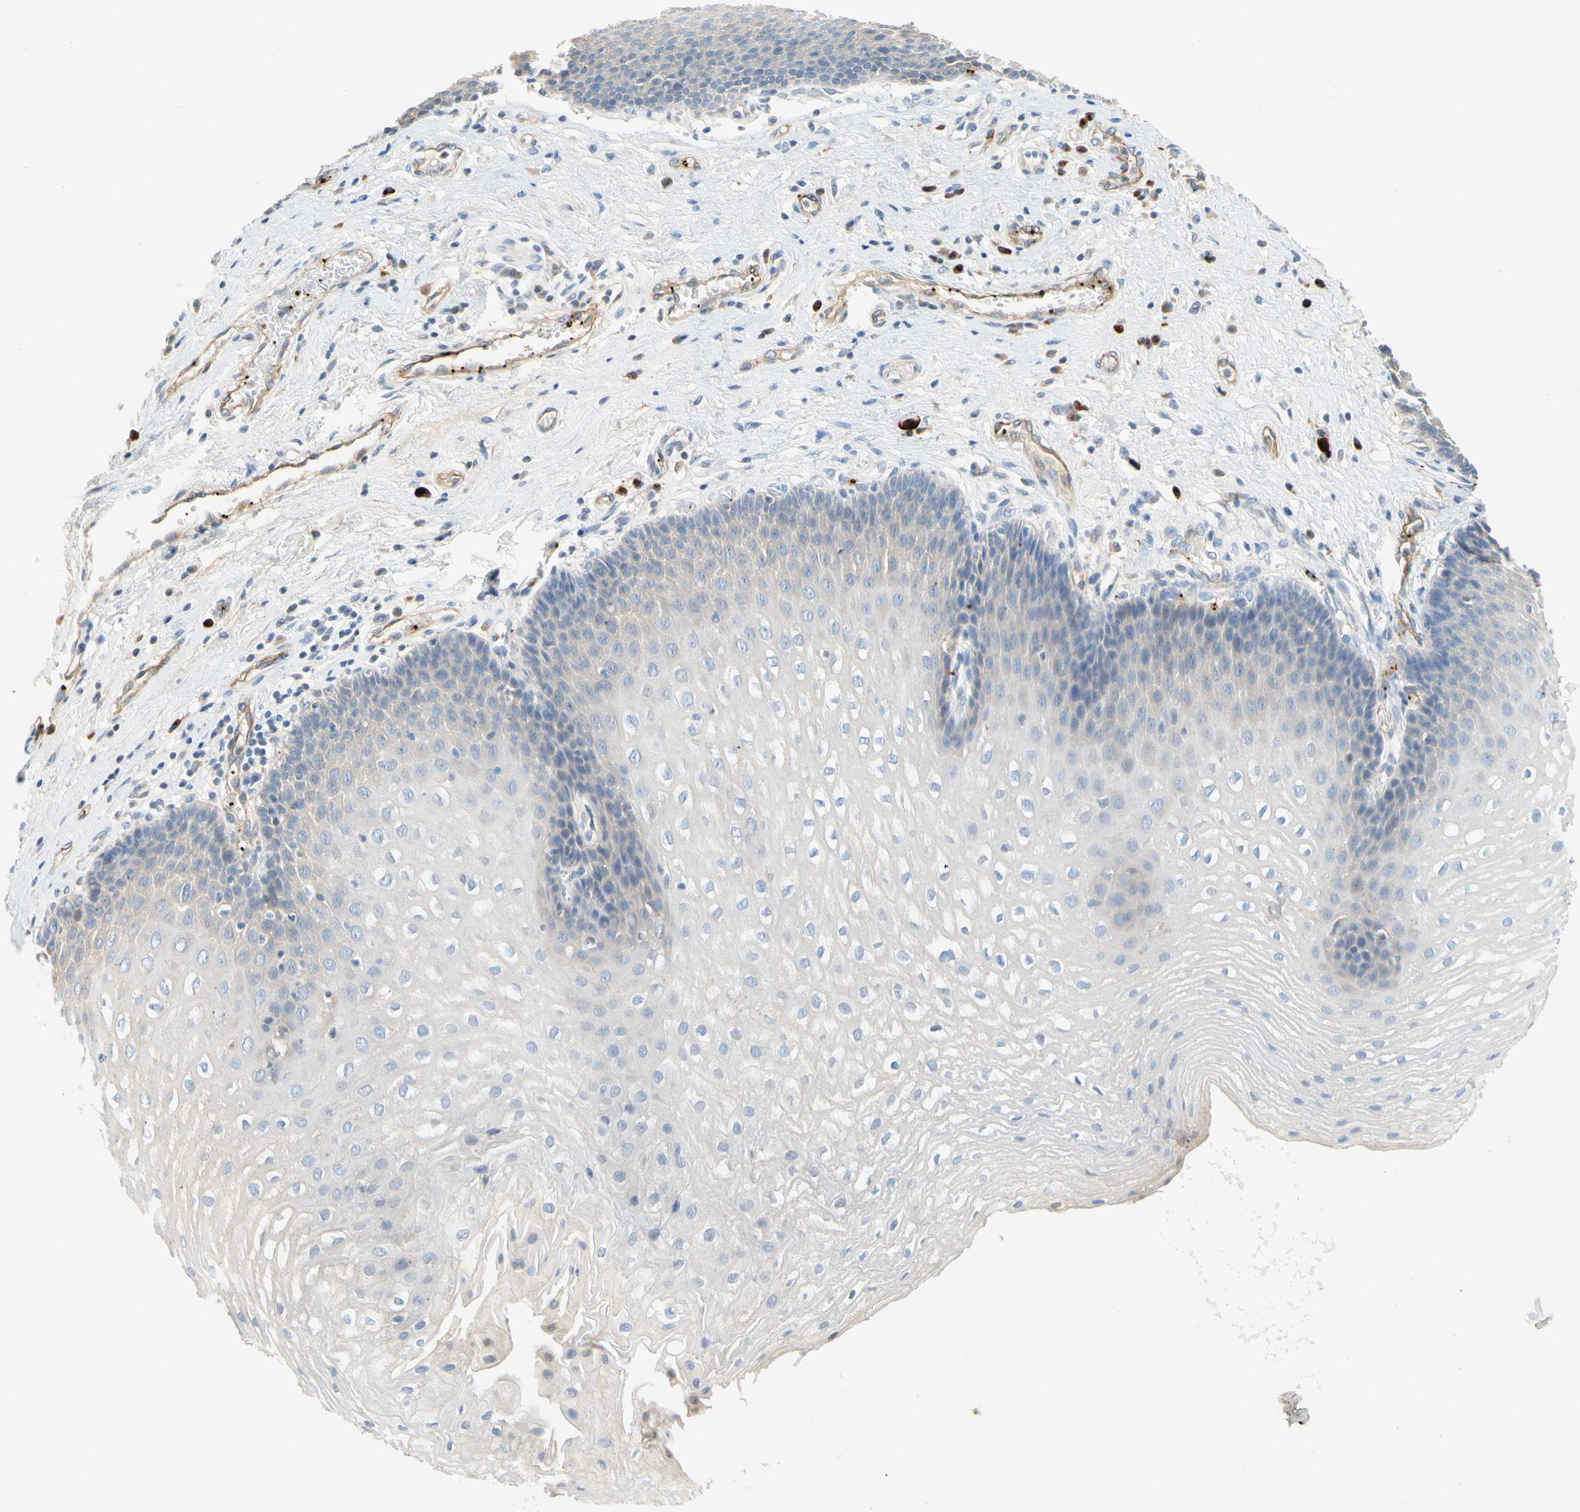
{"staining": {"intensity": "negative", "quantity": "none", "location": "none"}, "tissue": "esophagus", "cell_type": "Squamous epithelial cells", "image_type": "normal", "snomed": [{"axis": "morphology", "description": "Normal tissue, NOS"}, {"axis": "topography", "description": "Esophagus"}], "caption": "This is an immunohistochemistry (IHC) micrograph of benign human esophagus. There is no staining in squamous epithelial cells.", "gene": "ENSG00000288796", "patient": {"sex": "male", "age": 48}}